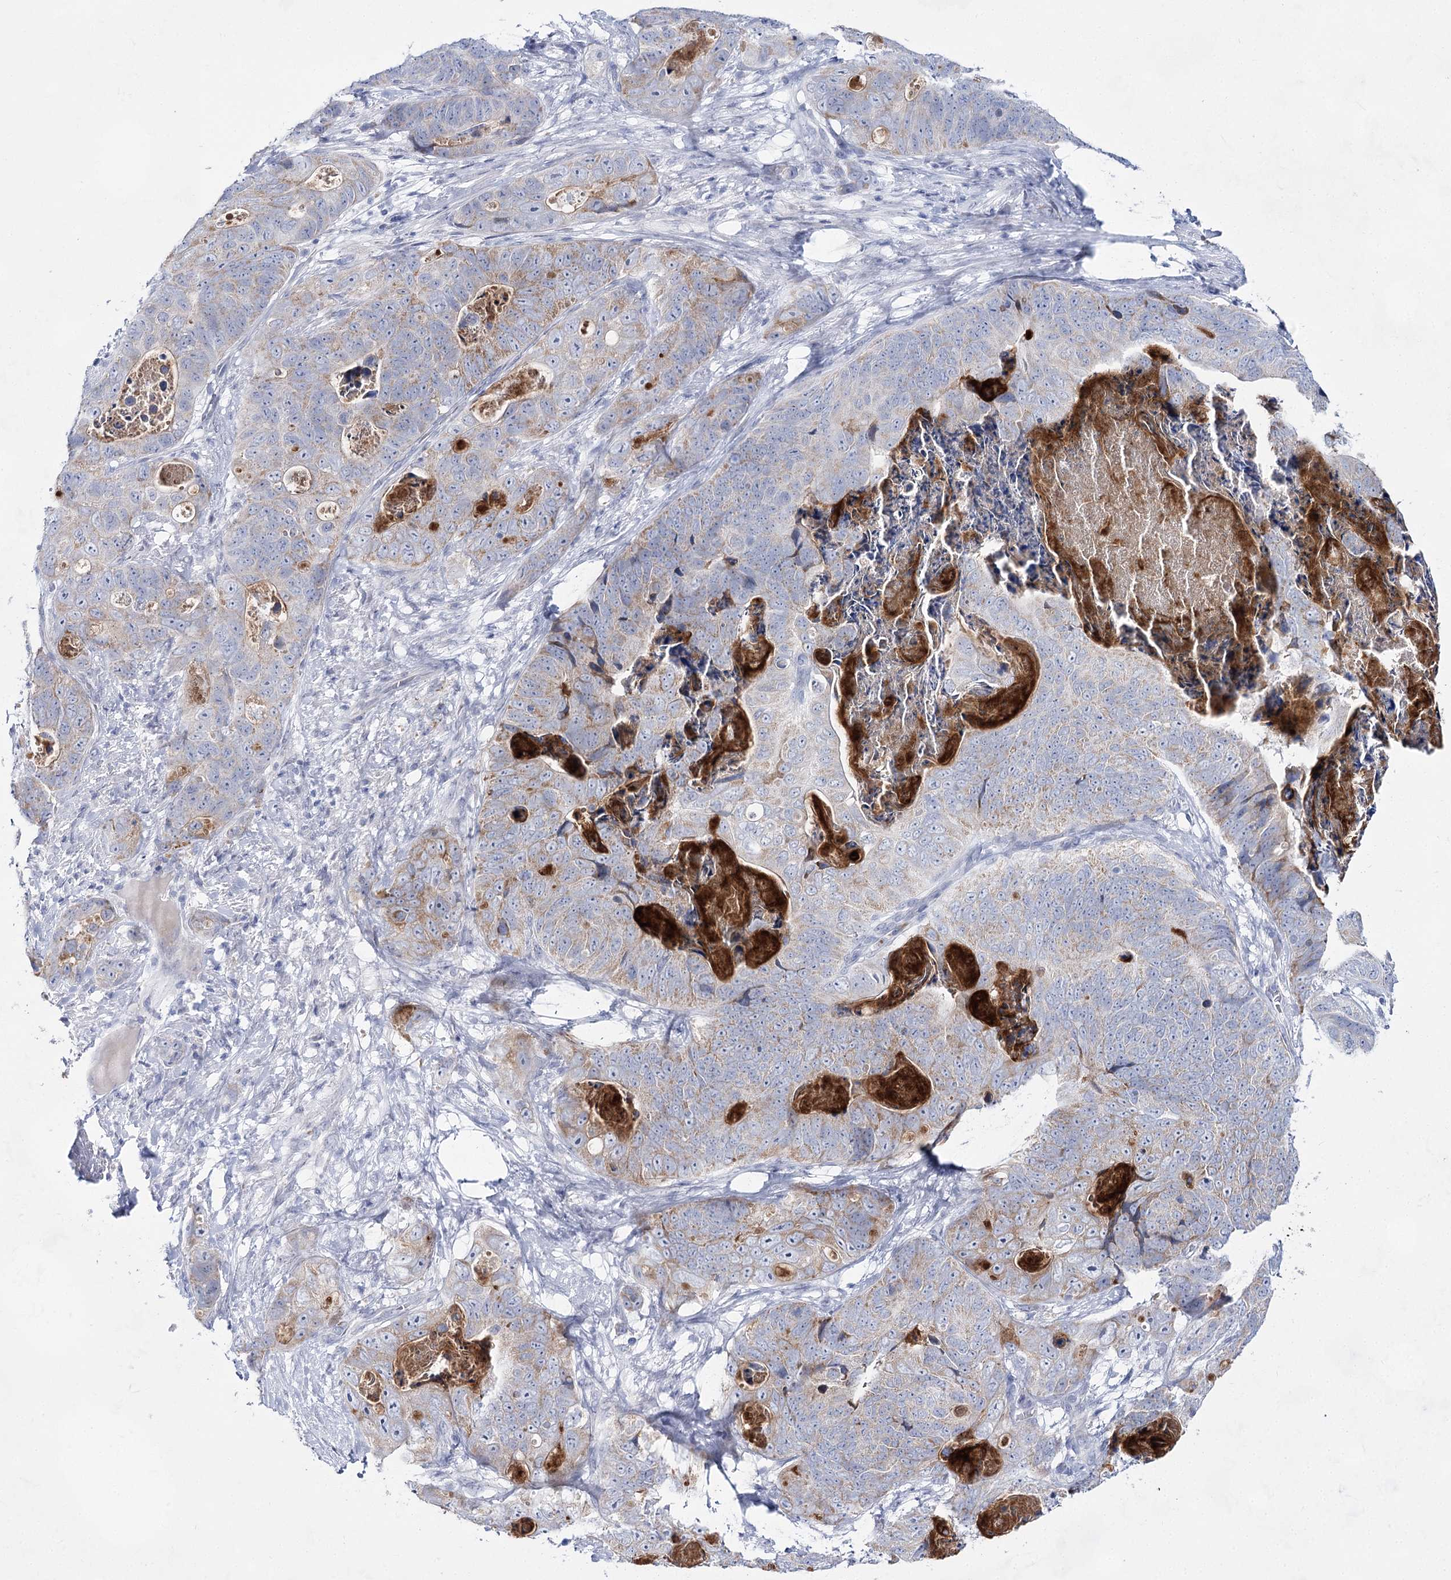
{"staining": {"intensity": "weak", "quantity": "25%-75%", "location": "cytoplasmic/membranous"}, "tissue": "stomach cancer", "cell_type": "Tumor cells", "image_type": "cancer", "snomed": [{"axis": "morphology", "description": "Normal tissue, NOS"}, {"axis": "morphology", "description": "Adenocarcinoma, NOS"}, {"axis": "topography", "description": "Stomach"}], "caption": "DAB immunohistochemical staining of human stomach cancer (adenocarcinoma) demonstrates weak cytoplasmic/membranous protein staining in approximately 25%-75% of tumor cells. Using DAB (3,3'-diaminobenzidine) (brown) and hematoxylin (blue) stains, captured at high magnification using brightfield microscopy.", "gene": "BPHL", "patient": {"sex": "female", "age": 89}}